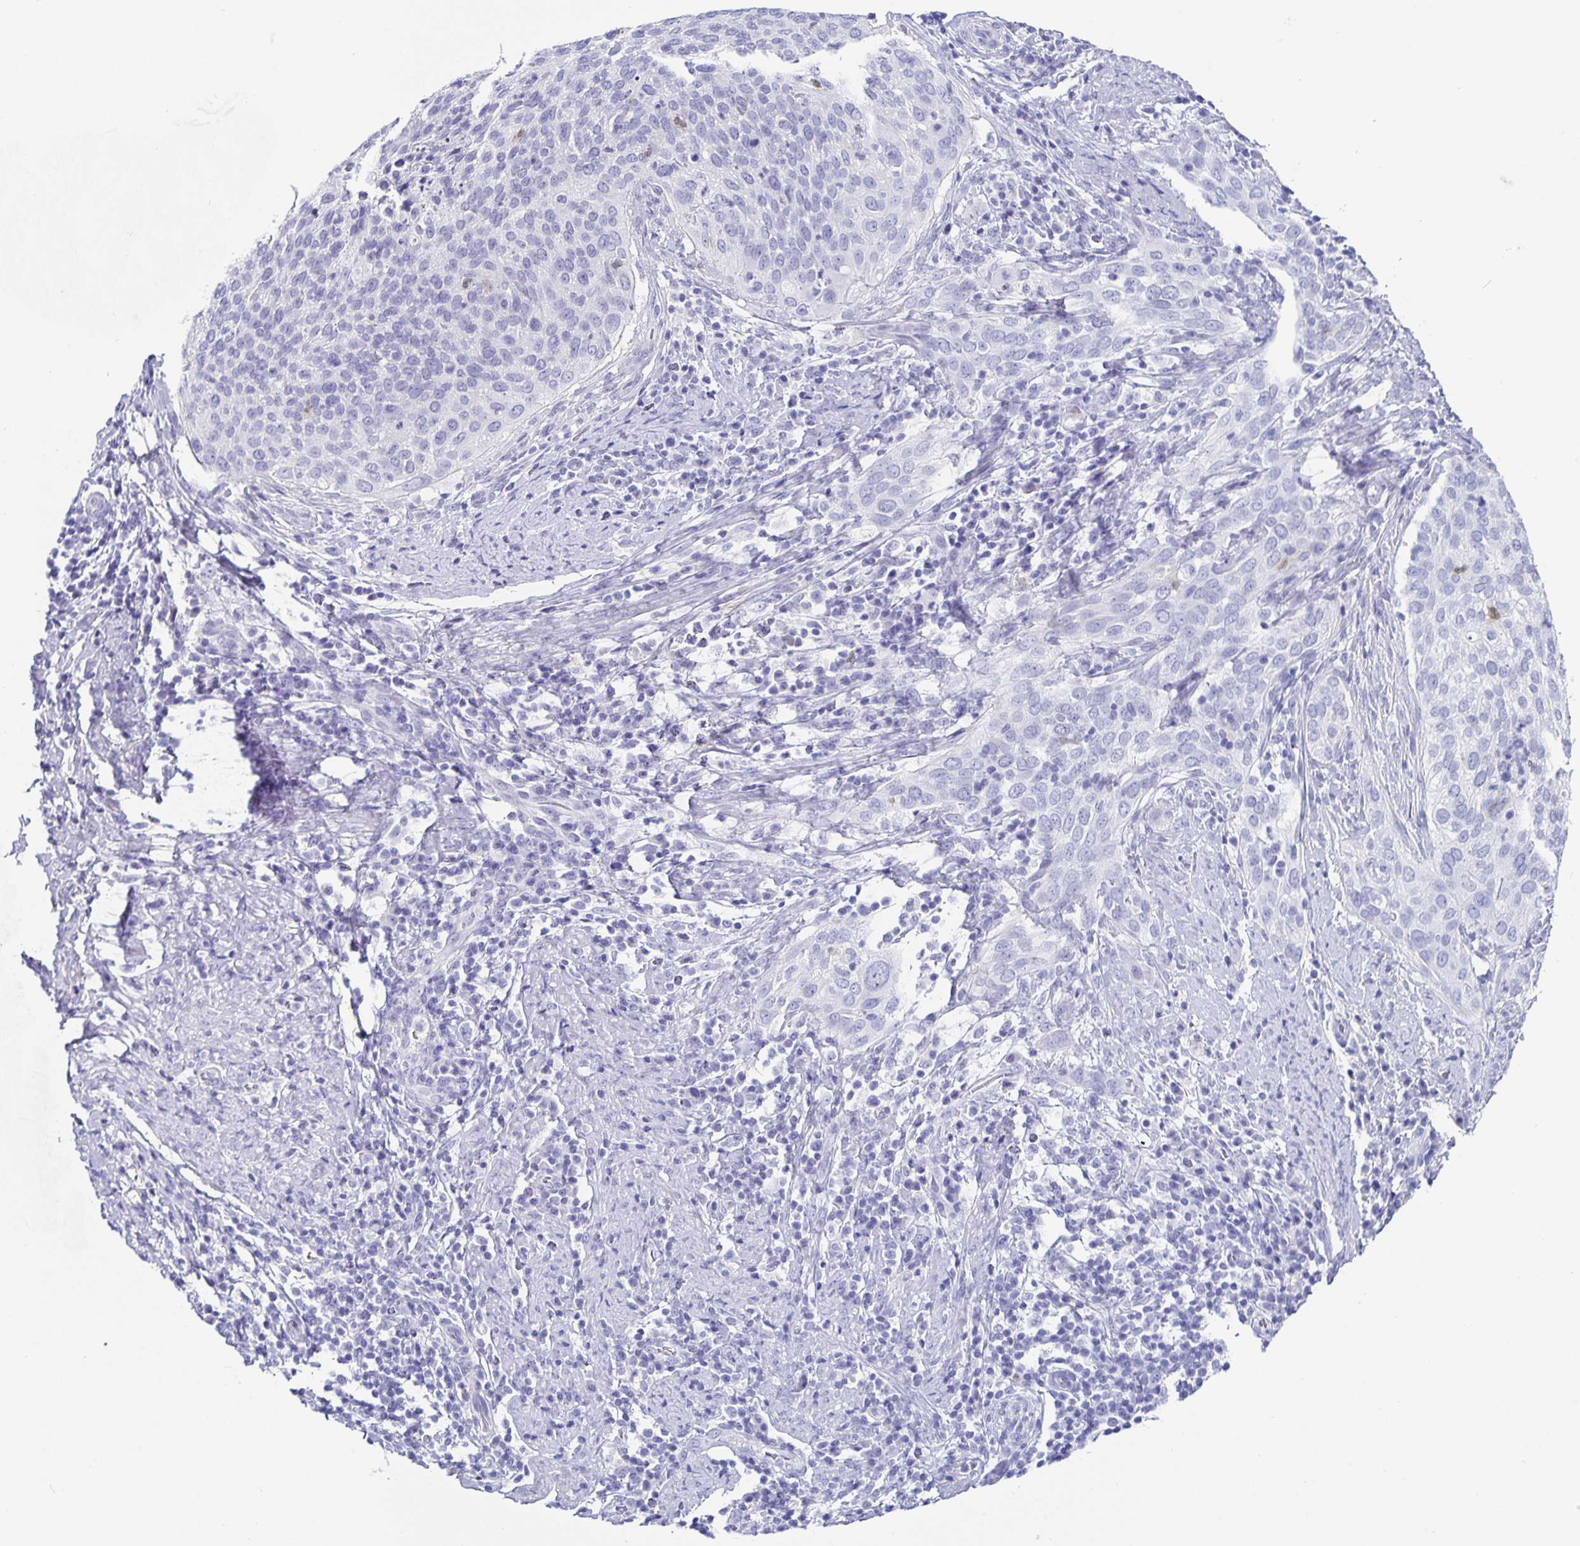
{"staining": {"intensity": "negative", "quantity": "none", "location": "none"}, "tissue": "cervical cancer", "cell_type": "Tumor cells", "image_type": "cancer", "snomed": [{"axis": "morphology", "description": "Squamous cell carcinoma, NOS"}, {"axis": "topography", "description": "Cervix"}], "caption": "Immunohistochemistry photomicrograph of cervical cancer (squamous cell carcinoma) stained for a protein (brown), which displays no expression in tumor cells. Nuclei are stained in blue.", "gene": "CHGA", "patient": {"sex": "female", "age": 38}}